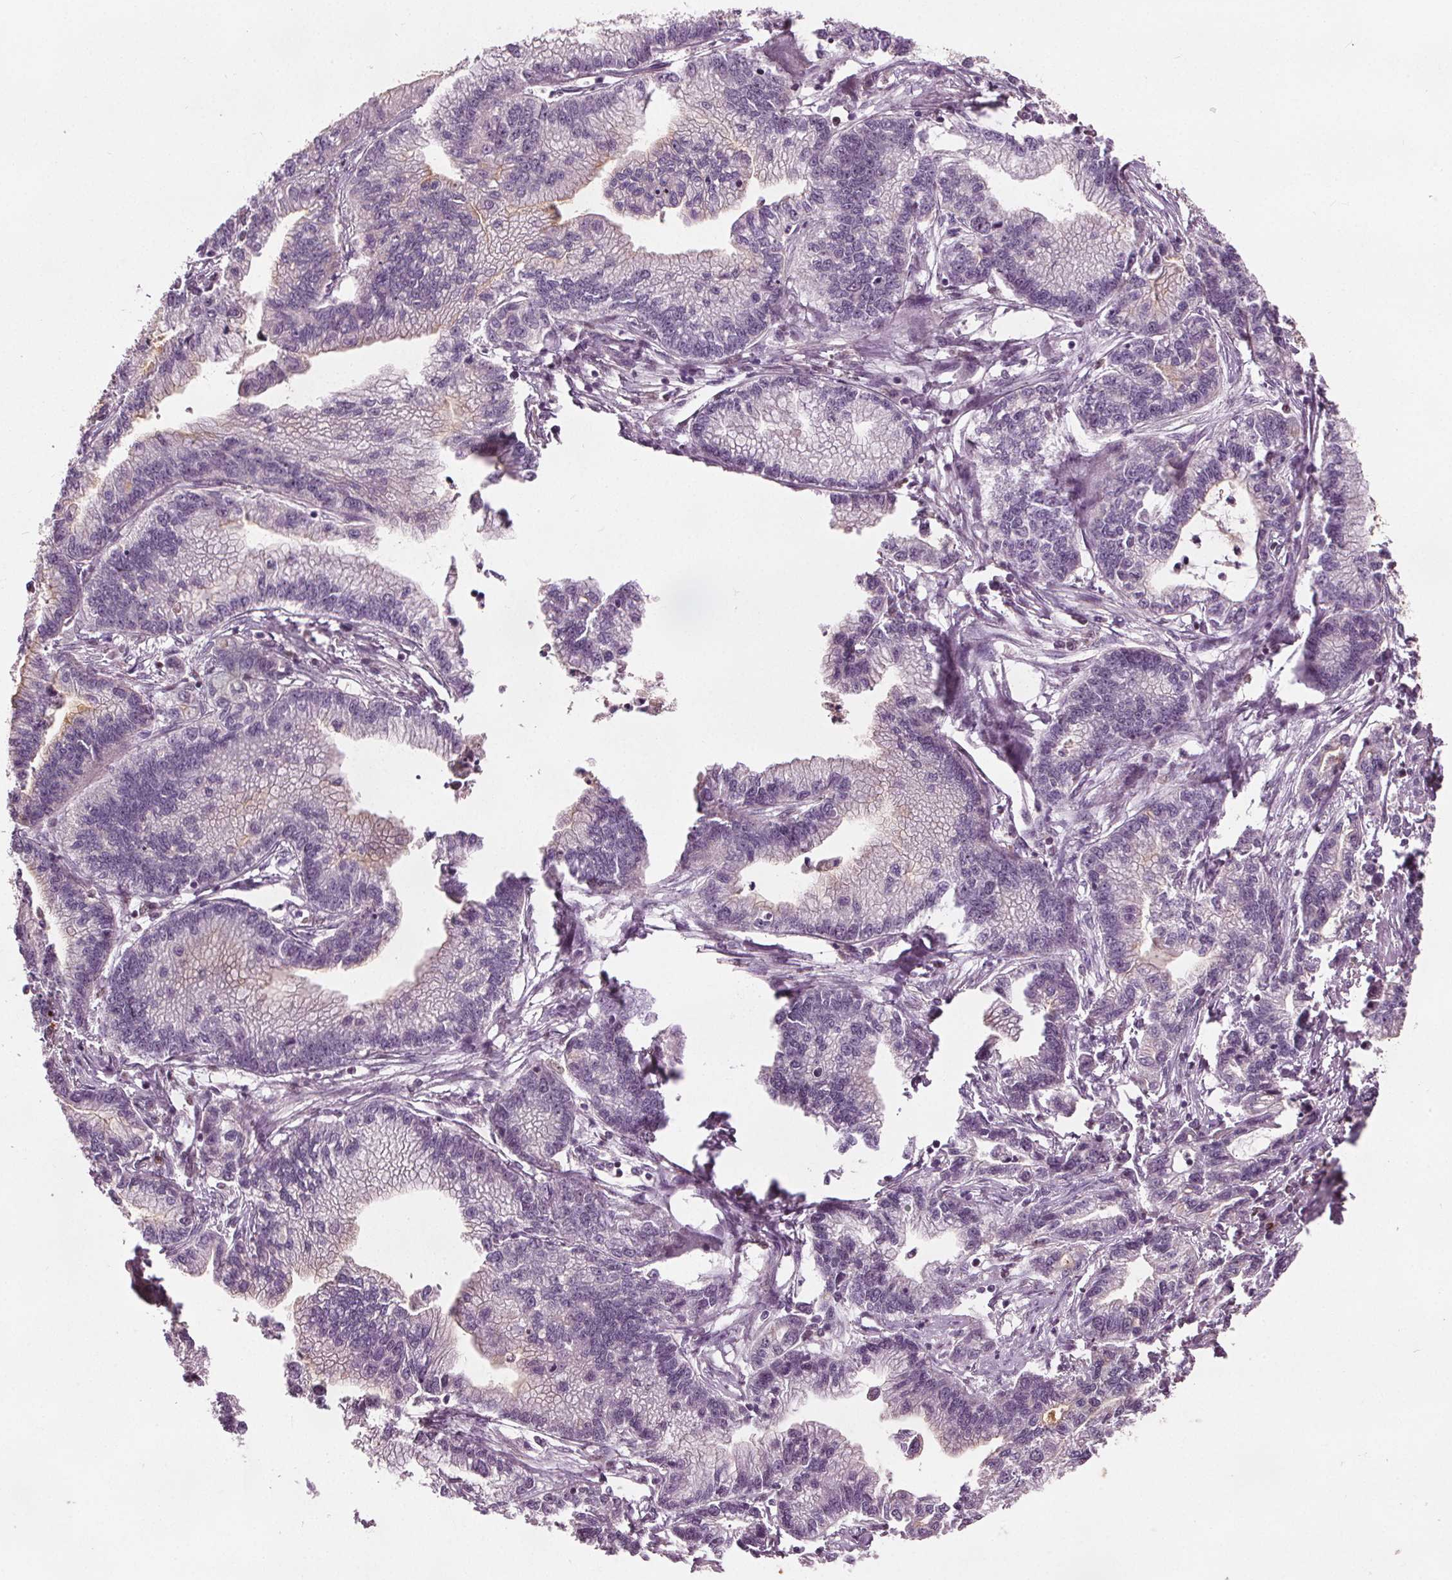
{"staining": {"intensity": "weak", "quantity": "<25%", "location": "cytoplasmic/membranous"}, "tissue": "stomach cancer", "cell_type": "Tumor cells", "image_type": "cancer", "snomed": [{"axis": "morphology", "description": "Adenocarcinoma, NOS"}, {"axis": "topography", "description": "Stomach"}], "caption": "This is an IHC photomicrograph of human stomach adenocarcinoma. There is no staining in tumor cells.", "gene": "DDX11", "patient": {"sex": "male", "age": 83}}